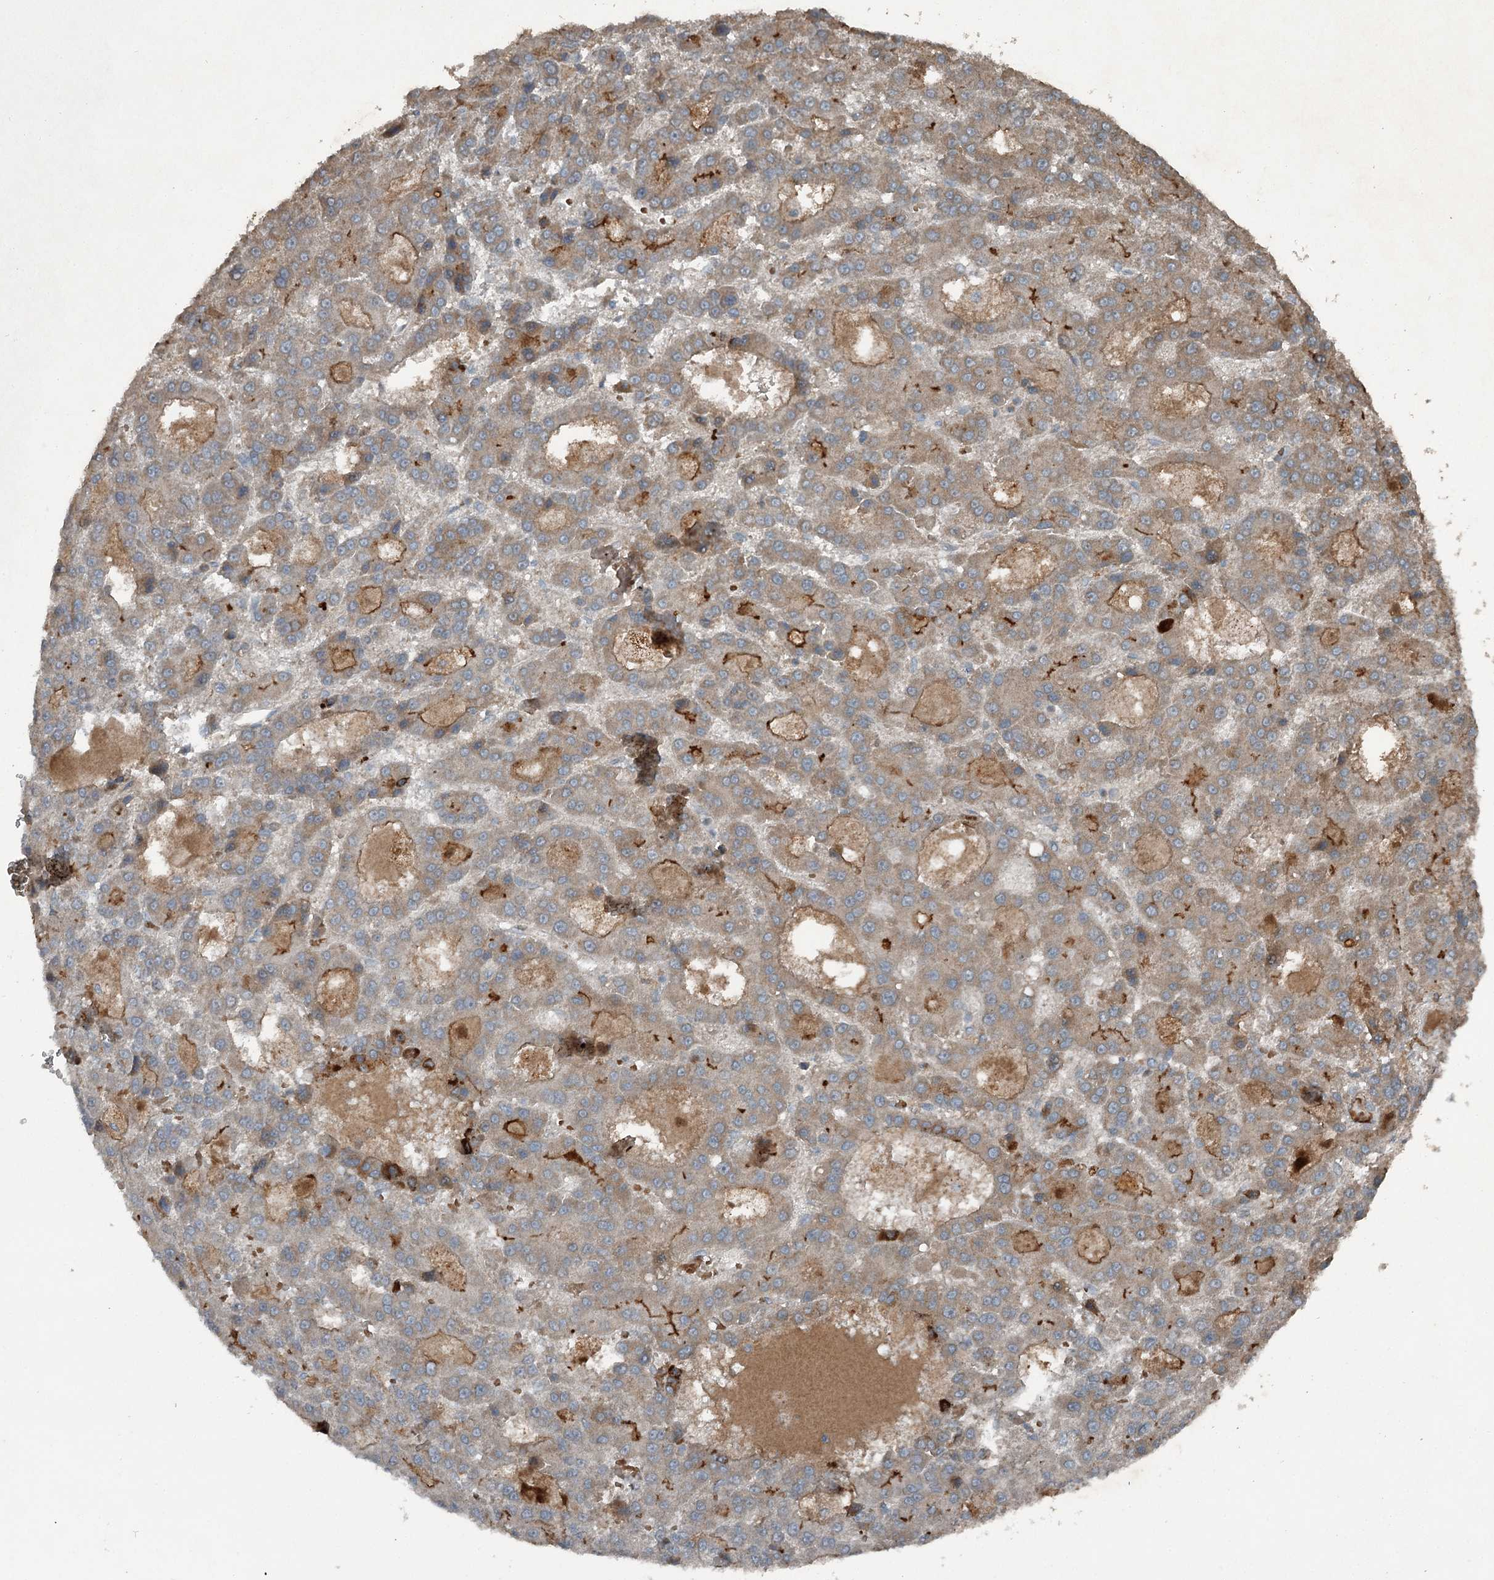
{"staining": {"intensity": "weak", "quantity": "25%-75%", "location": "cytoplasmic/membranous"}, "tissue": "liver cancer", "cell_type": "Tumor cells", "image_type": "cancer", "snomed": [{"axis": "morphology", "description": "Carcinoma, Hepatocellular, NOS"}, {"axis": "topography", "description": "Liver"}], "caption": "Immunohistochemistry (IHC) (DAB (3,3'-diaminobenzidine)) staining of liver cancer shows weak cytoplasmic/membranous protein staining in approximately 25%-75% of tumor cells. The protein of interest is shown in brown color, while the nuclei are stained blue.", "gene": "SLC39A8", "patient": {"sex": "male", "age": 70}}